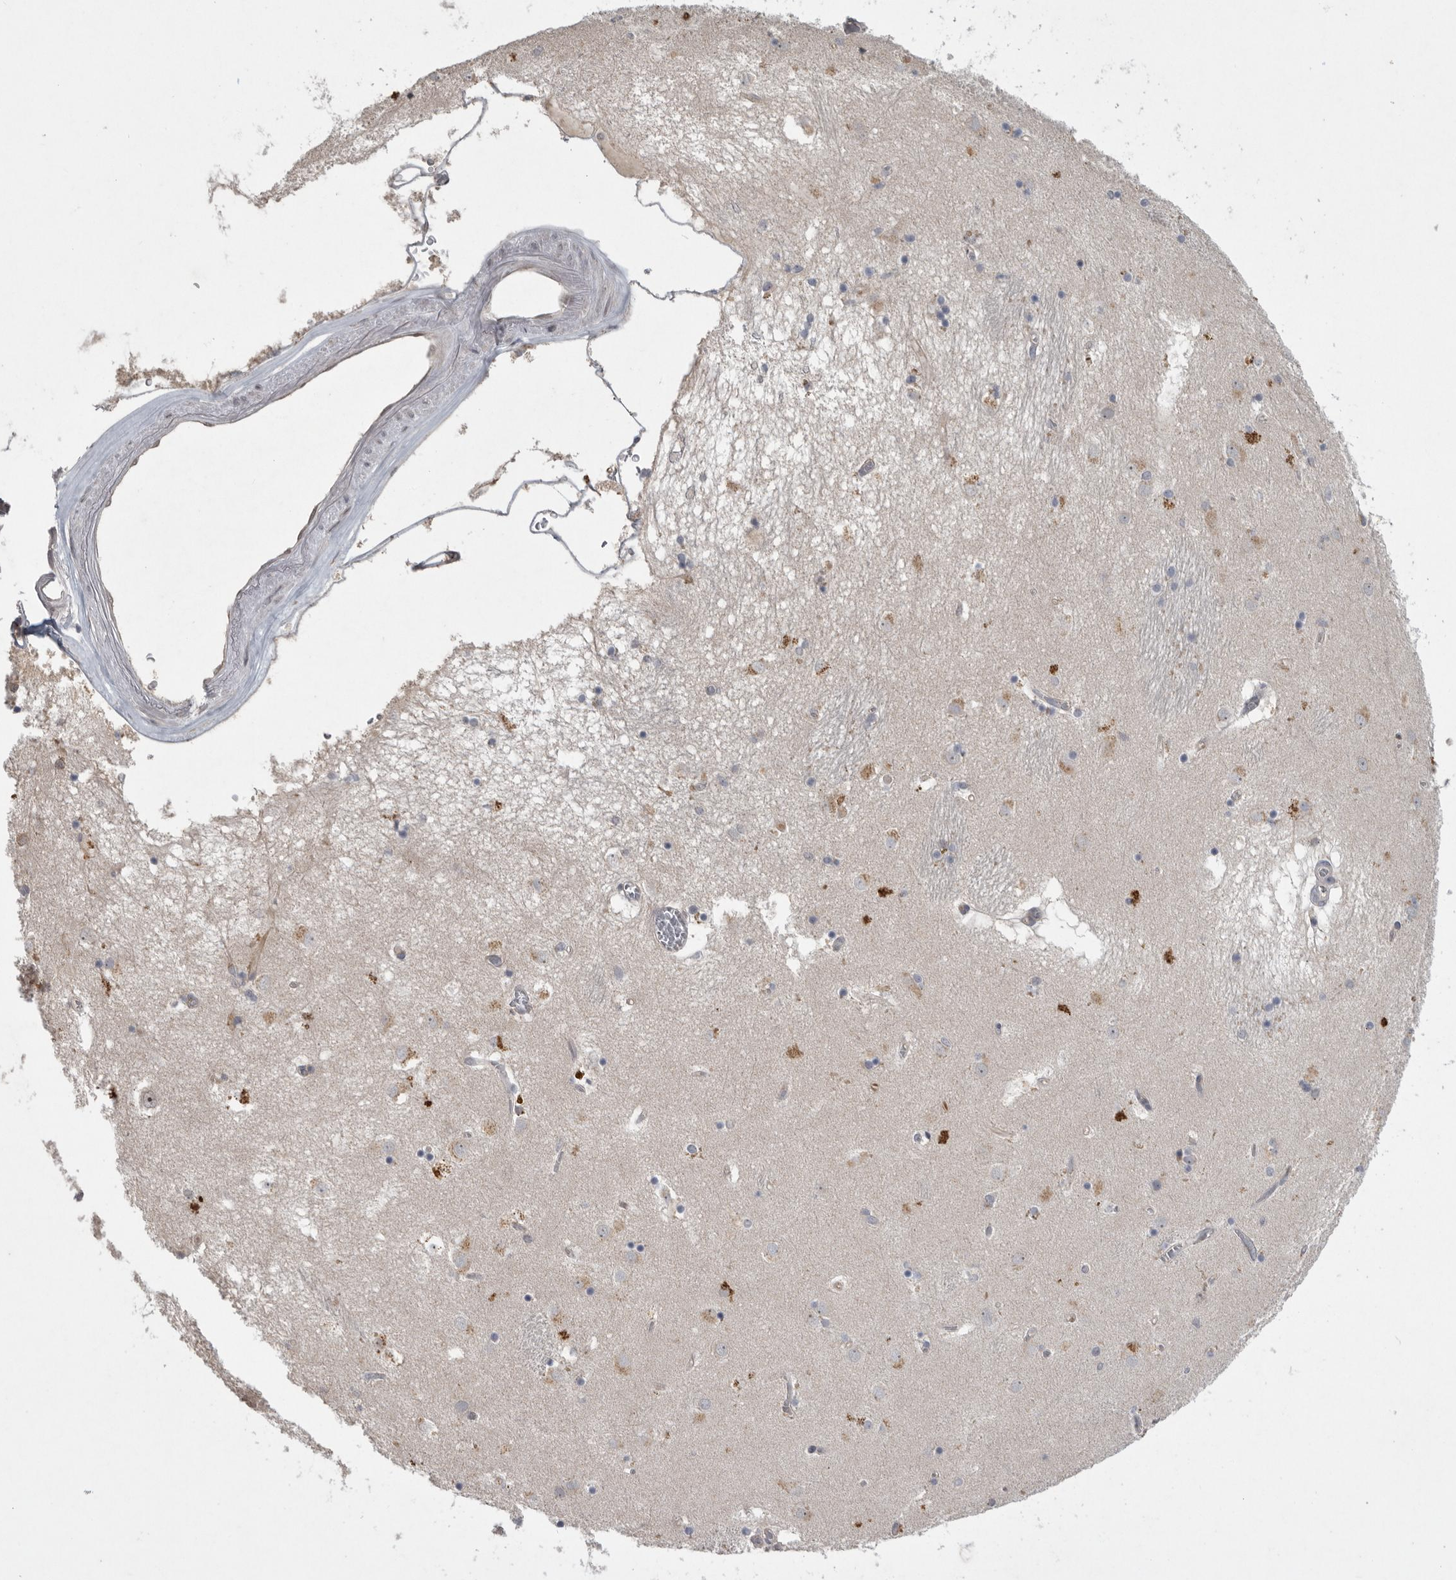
{"staining": {"intensity": "moderate", "quantity": "<25%", "location": "cytoplasmic/membranous"}, "tissue": "caudate", "cell_type": "Glial cells", "image_type": "normal", "snomed": [{"axis": "morphology", "description": "Normal tissue, NOS"}, {"axis": "topography", "description": "Lateral ventricle wall"}], "caption": "Immunohistochemical staining of normal human caudate displays <25% levels of moderate cytoplasmic/membranous protein expression in about <25% of glial cells. (DAB (3,3'-diaminobenzidine) IHC, brown staining for protein, blue staining for nuclei).", "gene": "MAN2A1", "patient": {"sex": "male", "age": 70}}